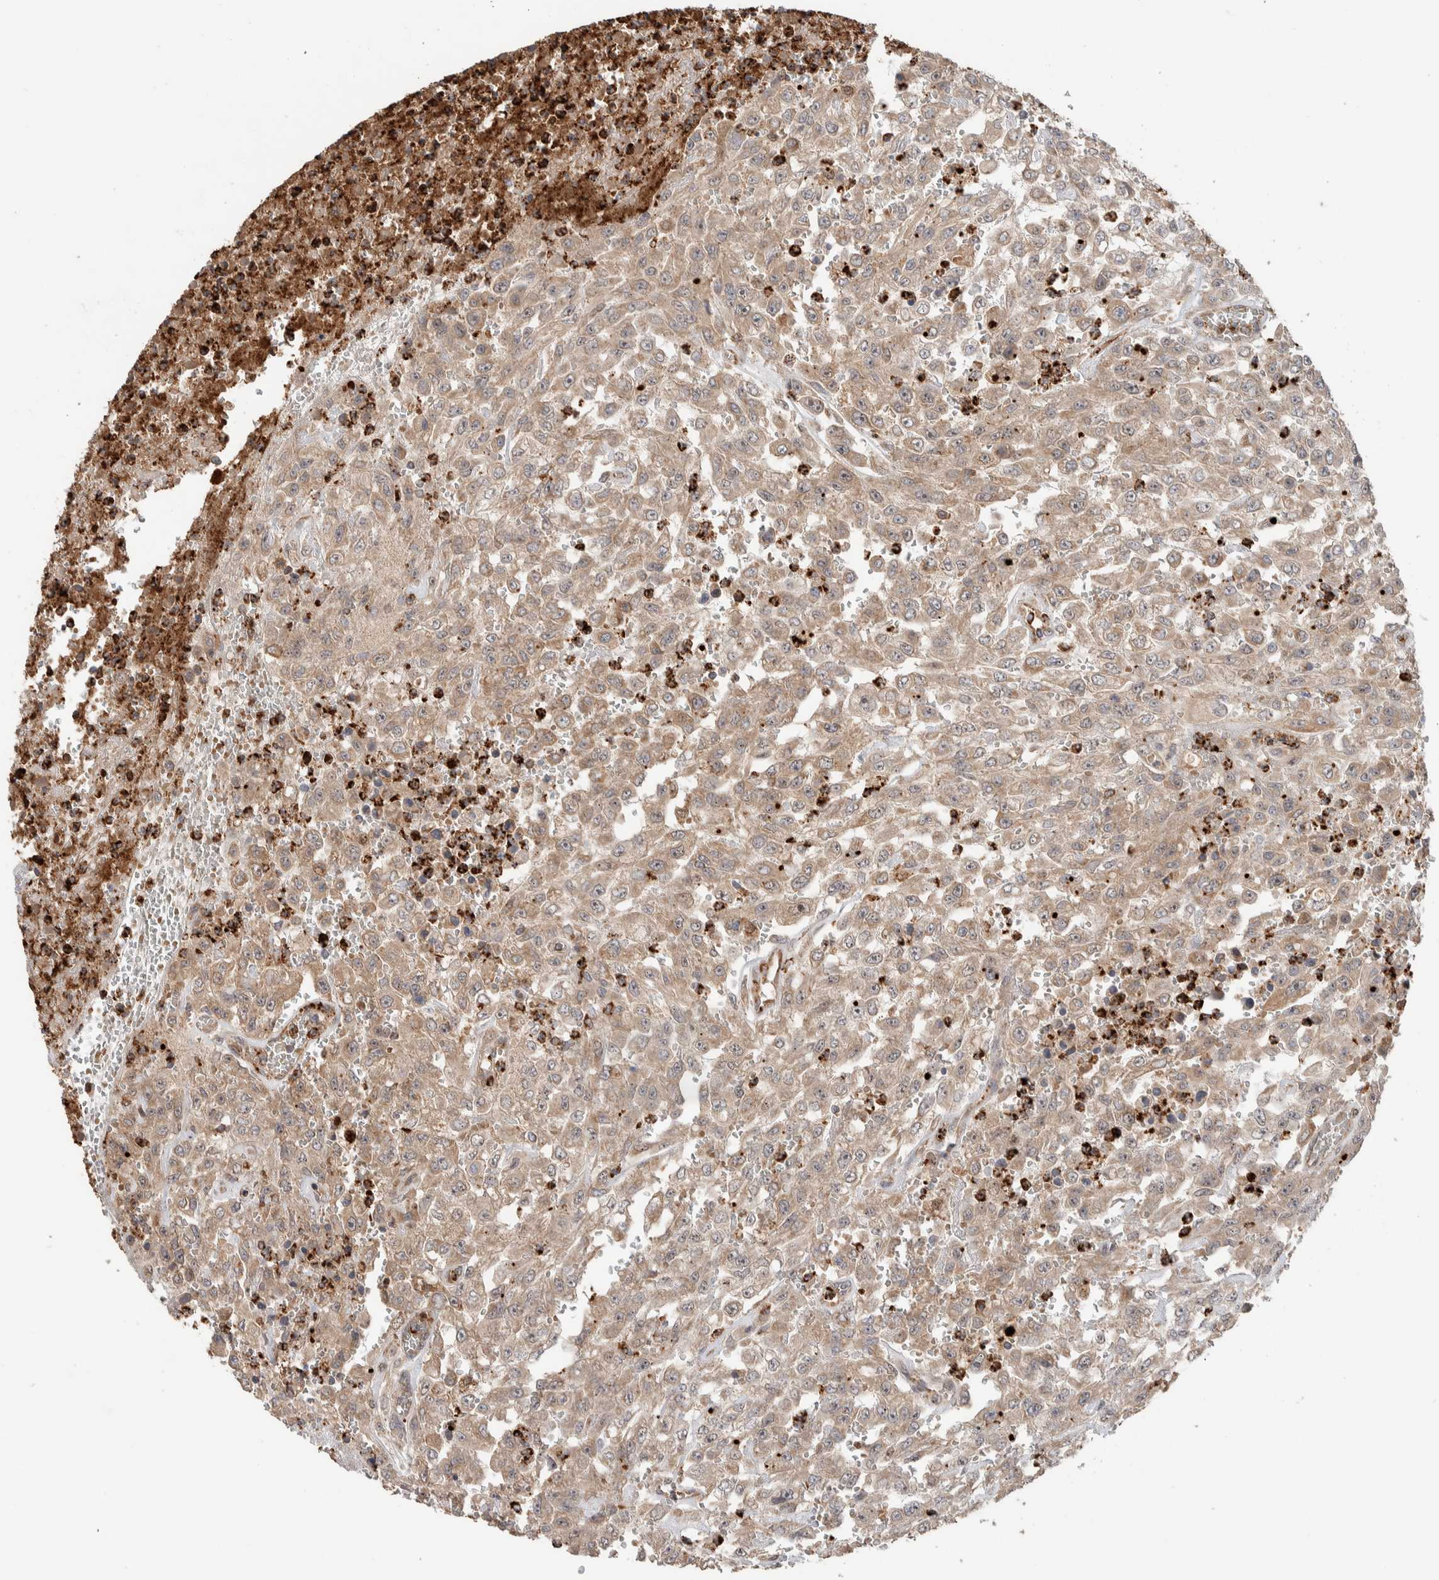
{"staining": {"intensity": "weak", "quantity": ">75%", "location": "cytoplasmic/membranous"}, "tissue": "urothelial cancer", "cell_type": "Tumor cells", "image_type": "cancer", "snomed": [{"axis": "morphology", "description": "Urothelial carcinoma, High grade"}, {"axis": "topography", "description": "Urinary bladder"}], "caption": "The micrograph shows a brown stain indicating the presence of a protein in the cytoplasmic/membranous of tumor cells in urothelial cancer.", "gene": "VPS53", "patient": {"sex": "male", "age": 46}}